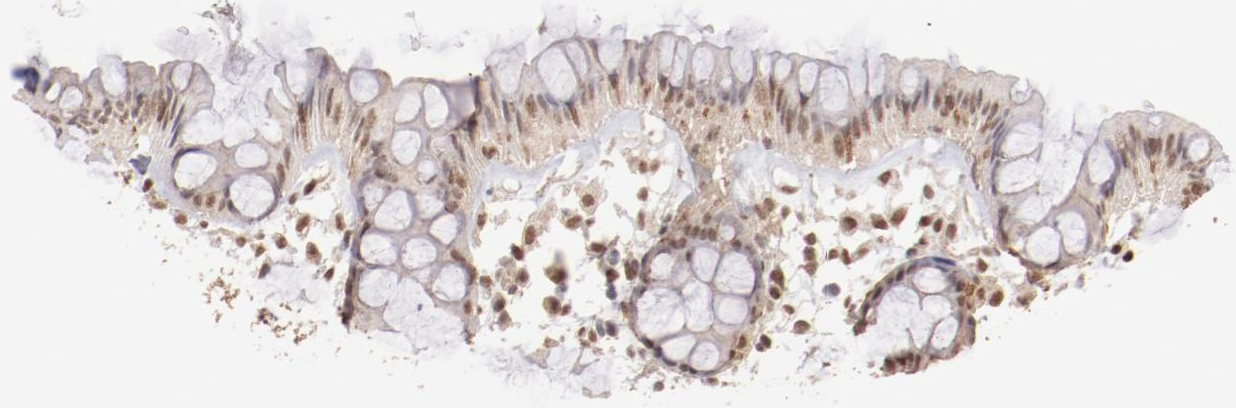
{"staining": {"intensity": "moderate", "quantity": ">75%", "location": "nuclear"}, "tissue": "rectum", "cell_type": "Glandular cells", "image_type": "normal", "snomed": [{"axis": "morphology", "description": "Normal tissue, NOS"}, {"axis": "topography", "description": "Rectum"}], "caption": "High-magnification brightfield microscopy of benign rectum stained with DAB (3,3'-diaminobenzidine) (brown) and counterstained with hematoxylin (blue). glandular cells exhibit moderate nuclear positivity is present in approximately>75% of cells.", "gene": "CLOCK", "patient": {"sex": "female", "age": 66}}